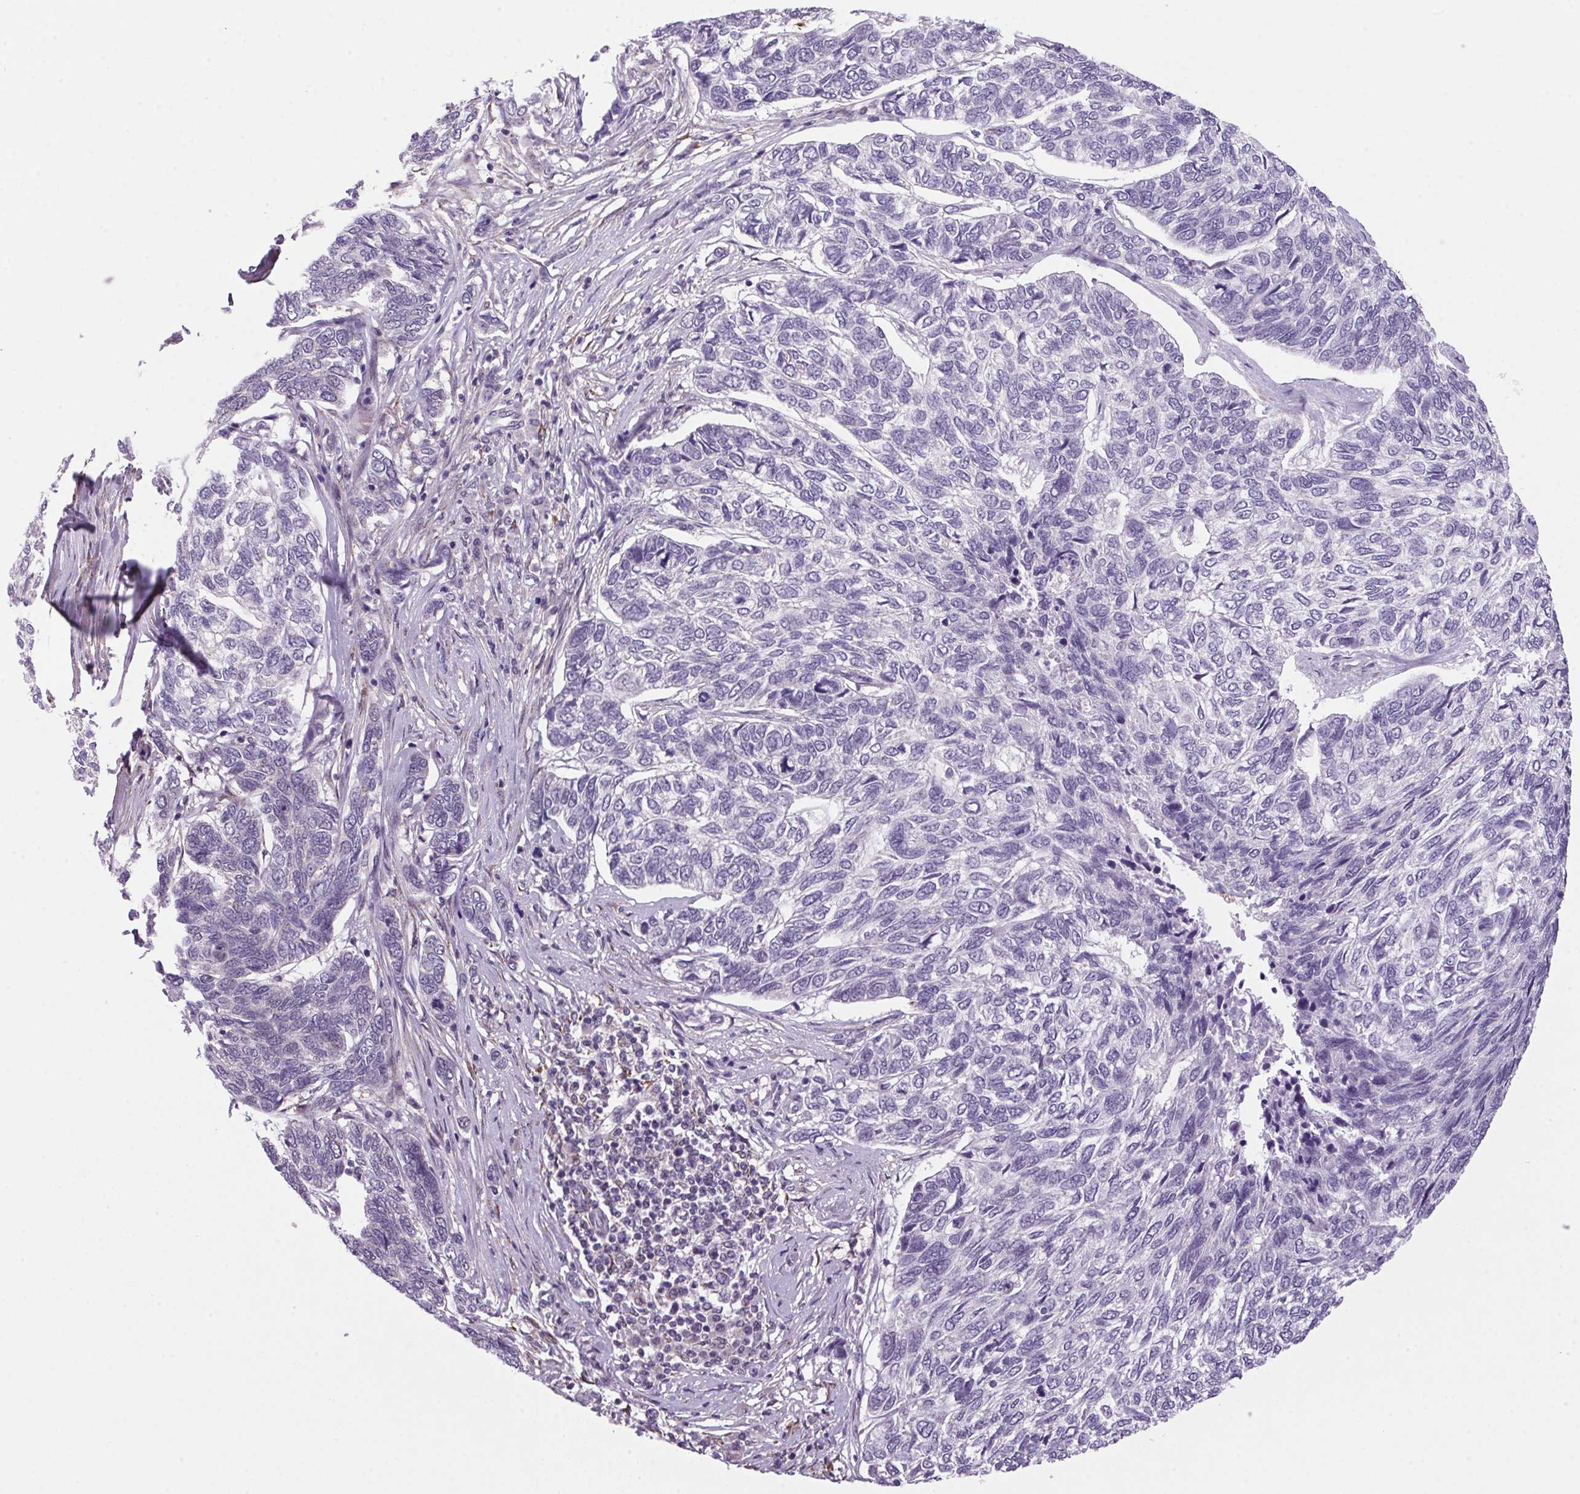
{"staining": {"intensity": "negative", "quantity": "none", "location": "none"}, "tissue": "skin cancer", "cell_type": "Tumor cells", "image_type": "cancer", "snomed": [{"axis": "morphology", "description": "Basal cell carcinoma"}, {"axis": "topography", "description": "Skin"}], "caption": "Immunohistochemistry image of neoplastic tissue: human skin cancer (basal cell carcinoma) stained with DAB (3,3'-diaminobenzidine) reveals no significant protein expression in tumor cells.", "gene": "AKR1E2", "patient": {"sex": "female", "age": 65}}